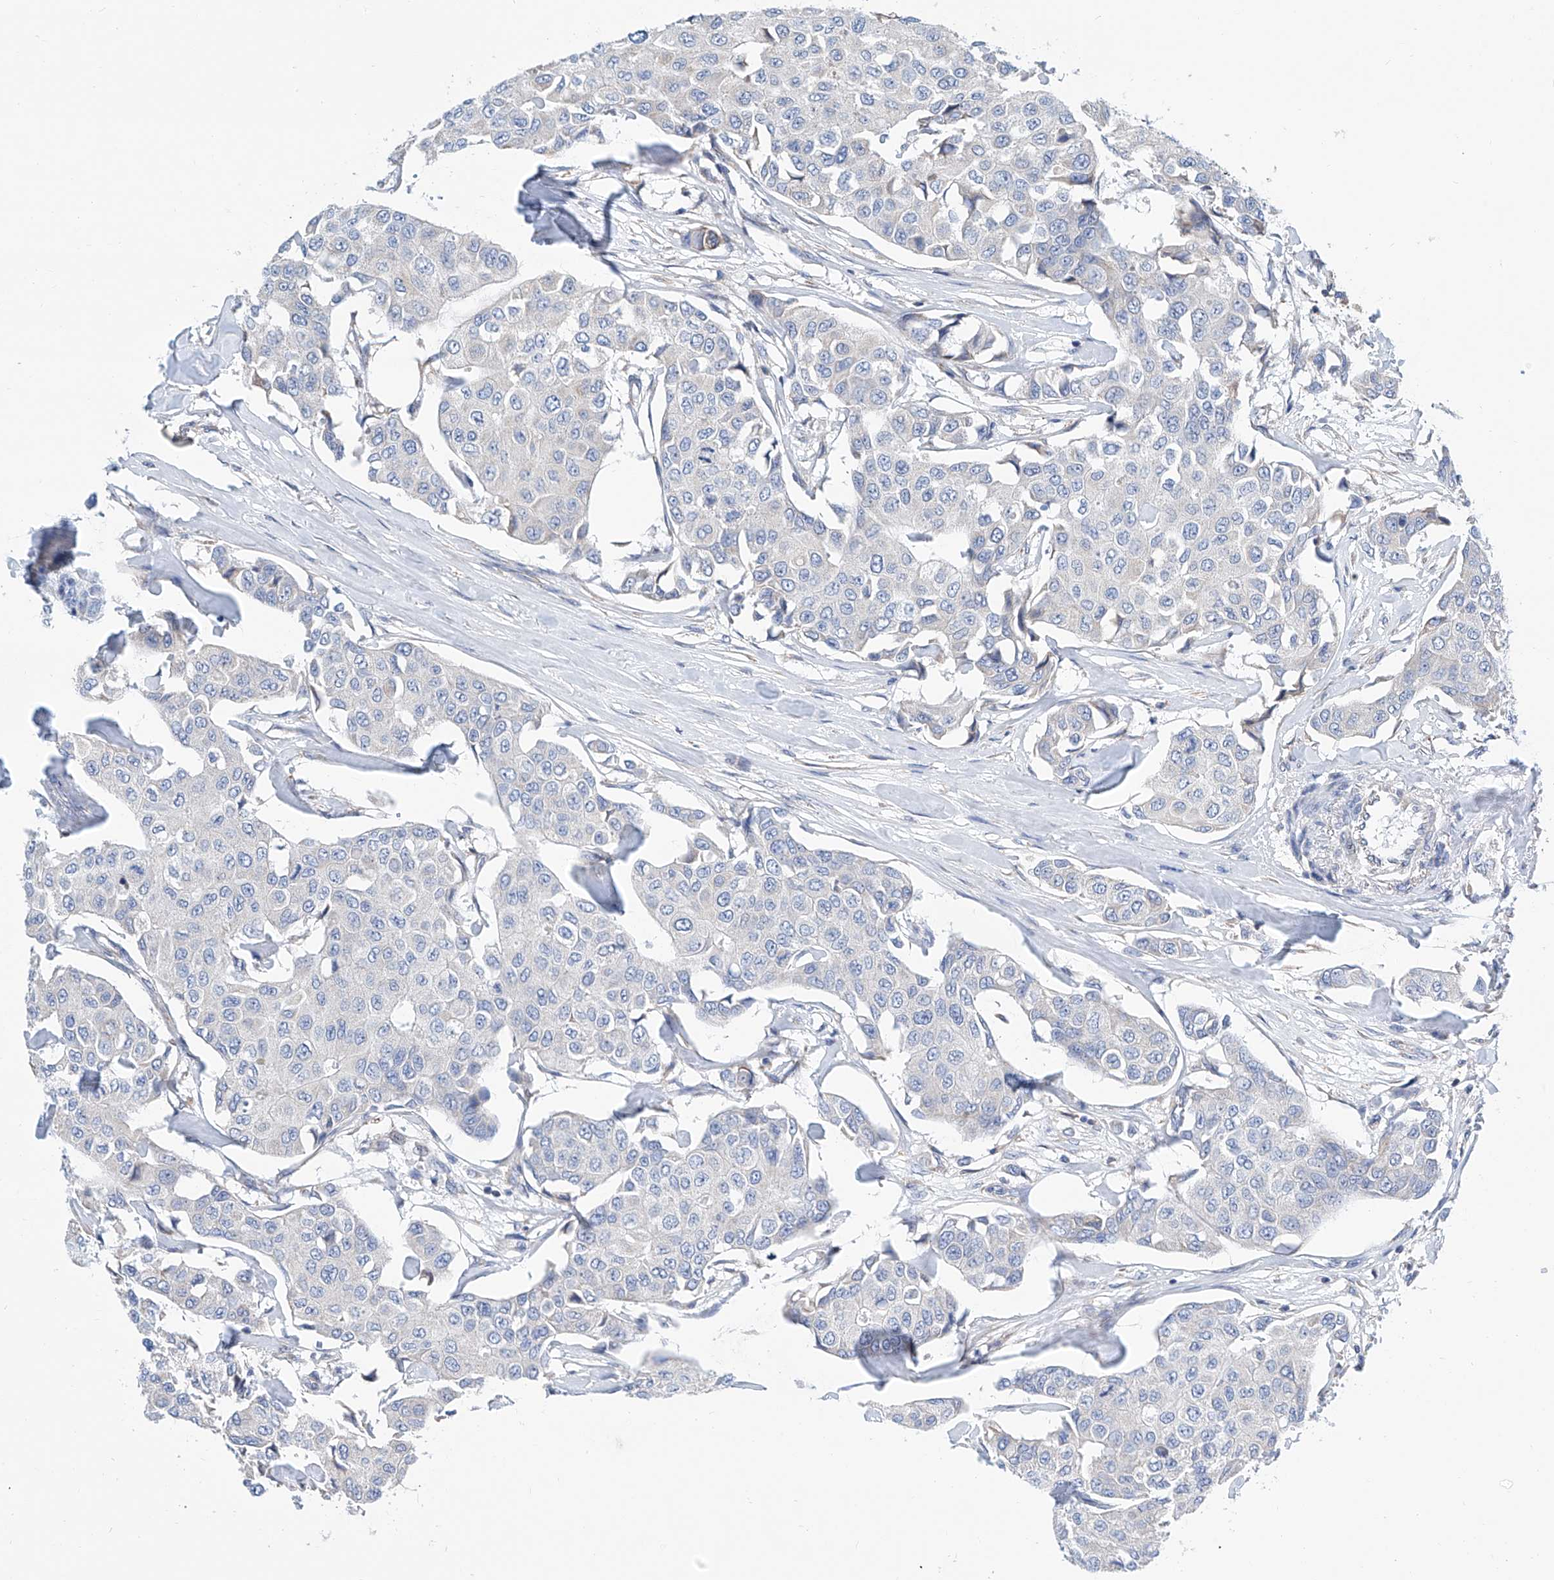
{"staining": {"intensity": "negative", "quantity": "none", "location": "none"}, "tissue": "breast cancer", "cell_type": "Tumor cells", "image_type": "cancer", "snomed": [{"axis": "morphology", "description": "Duct carcinoma"}, {"axis": "topography", "description": "Breast"}], "caption": "This is an immunohistochemistry (IHC) image of human breast cancer (invasive ductal carcinoma). There is no expression in tumor cells.", "gene": "MAD2L1", "patient": {"sex": "female", "age": 80}}